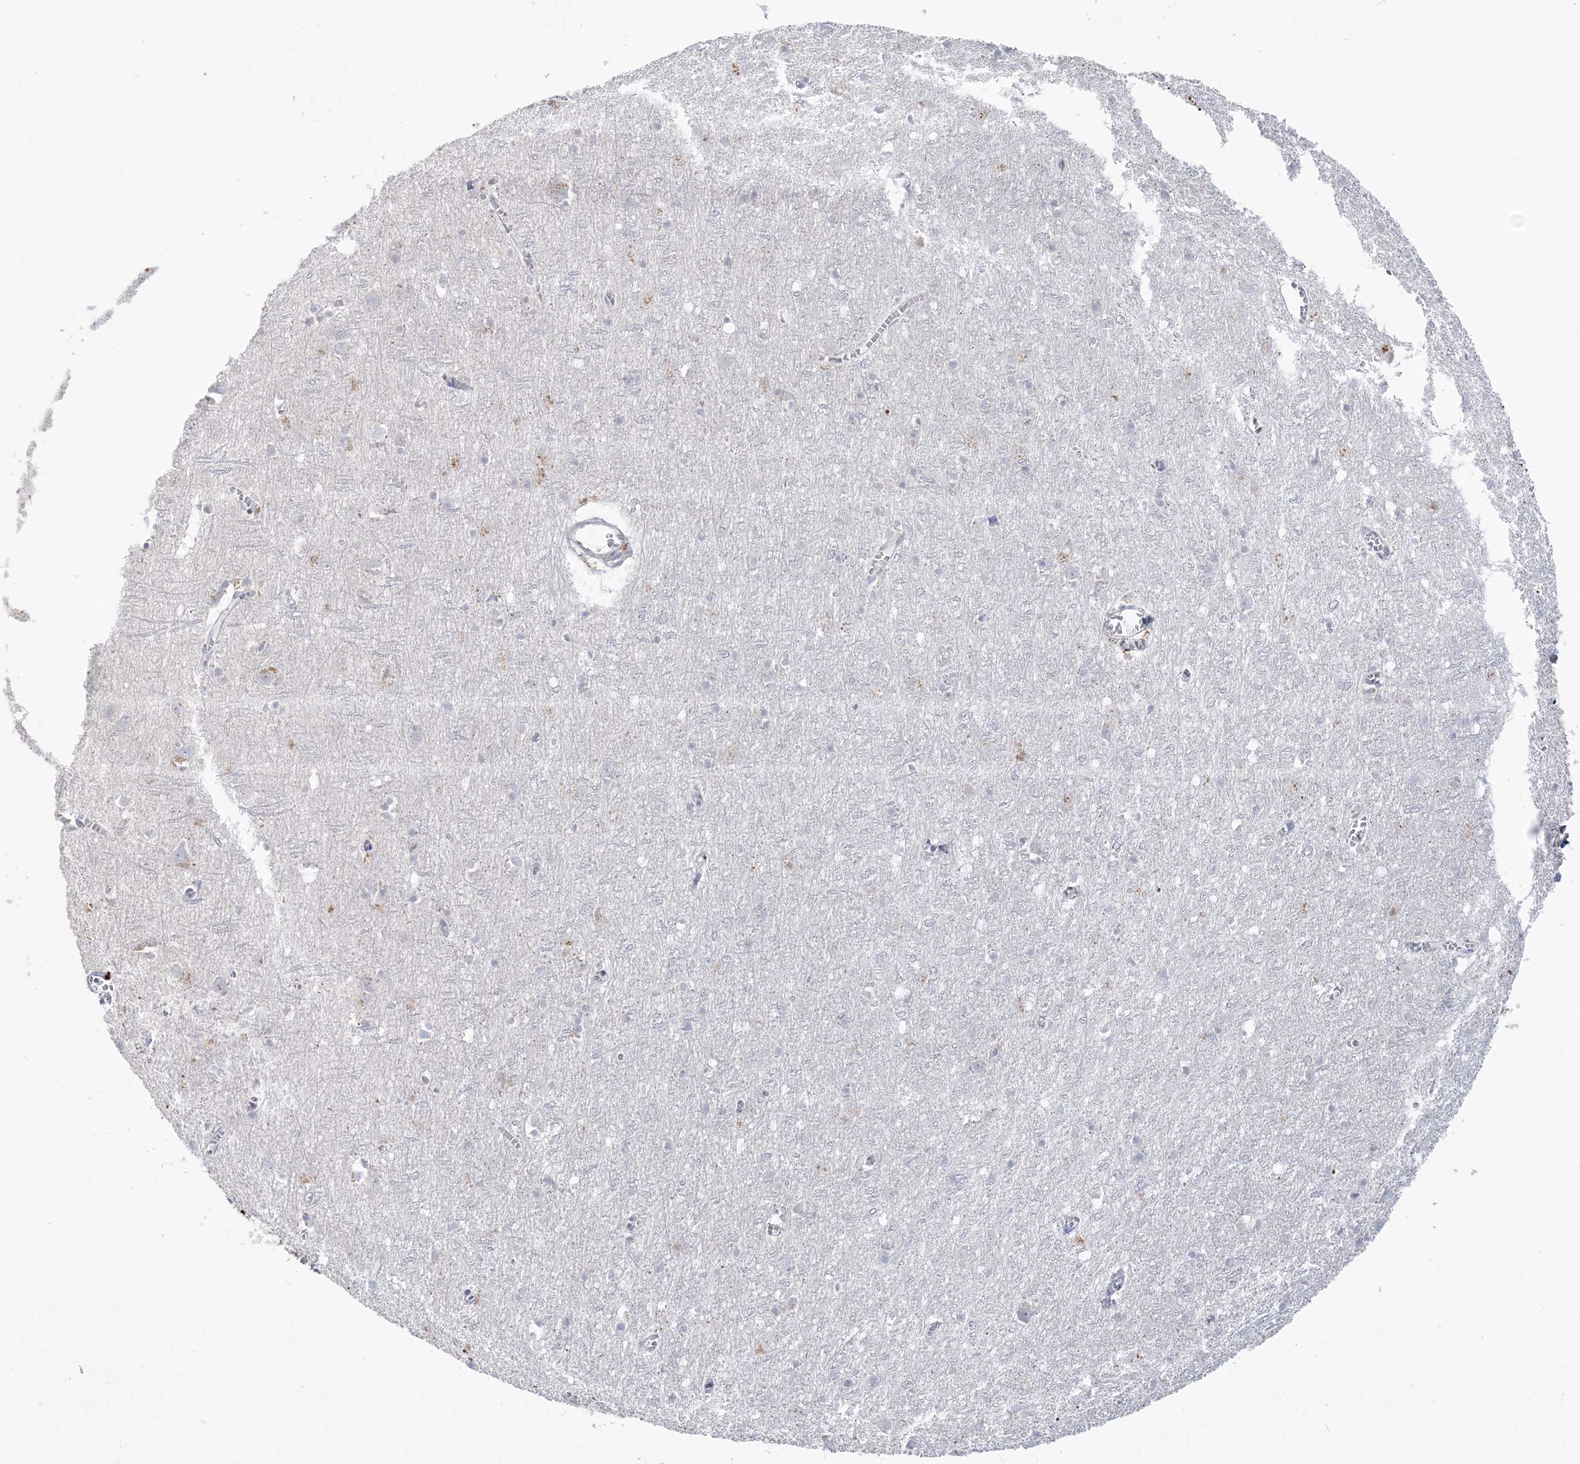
{"staining": {"intensity": "negative", "quantity": "none", "location": "none"}, "tissue": "cerebral cortex", "cell_type": "Endothelial cells", "image_type": "normal", "snomed": [{"axis": "morphology", "description": "Normal tissue, NOS"}, {"axis": "topography", "description": "Cerebral cortex"}], "caption": "High magnification brightfield microscopy of unremarkable cerebral cortex stained with DAB (3,3'-diaminobenzidine) (brown) and counterstained with hematoxylin (blue): endothelial cells show no significant expression.", "gene": "SH3BP4", "patient": {"sex": "female", "age": 64}}